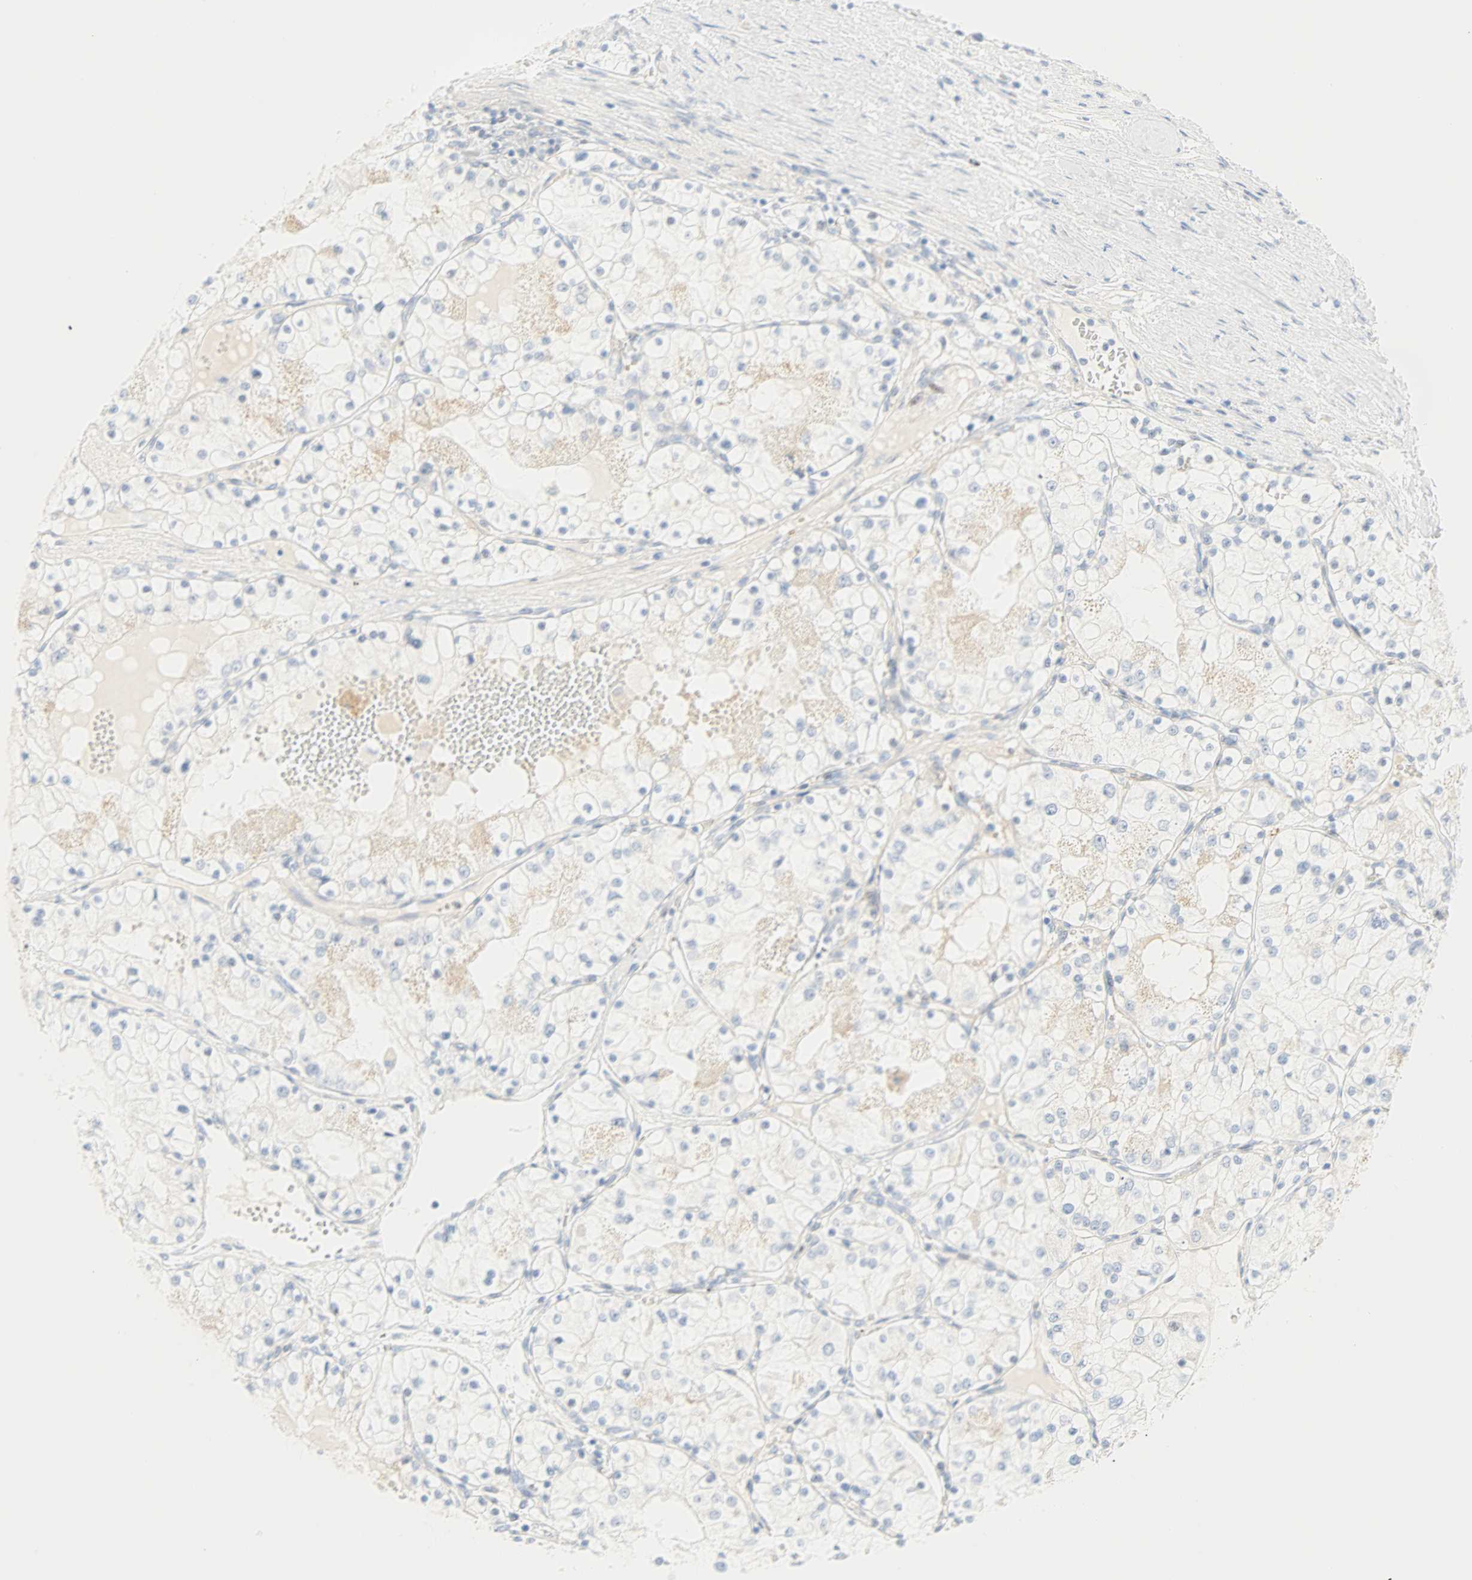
{"staining": {"intensity": "negative", "quantity": "none", "location": "none"}, "tissue": "renal cancer", "cell_type": "Tumor cells", "image_type": "cancer", "snomed": [{"axis": "morphology", "description": "Adenocarcinoma, NOS"}, {"axis": "topography", "description": "Kidney"}], "caption": "Immunohistochemistry micrograph of renal cancer stained for a protein (brown), which demonstrates no expression in tumor cells.", "gene": "SELENBP1", "patient": {"sex": "male", "age": 68}}